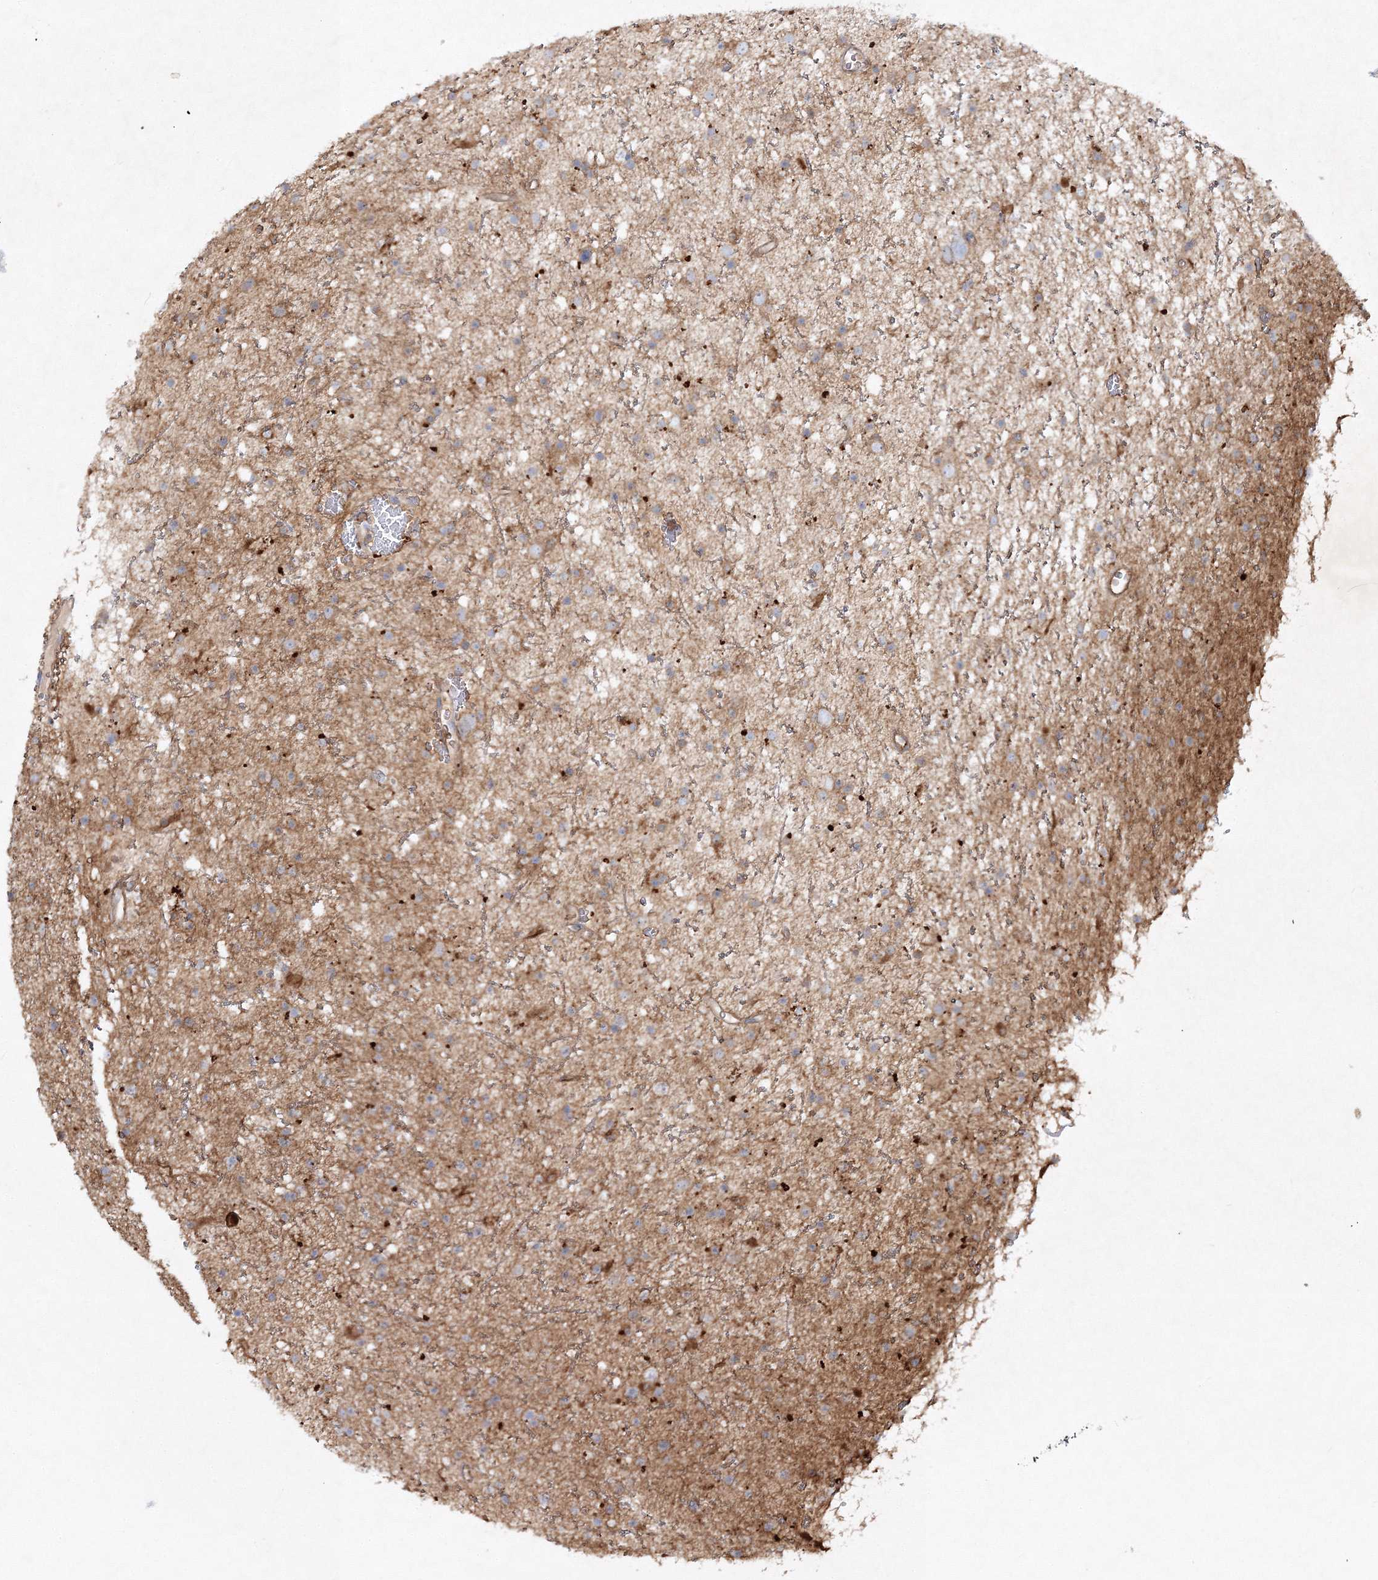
{"staining": {"intensity": "moderate", "quantity": ">75%", "location": "cytoplasmic/membranous"}, "tissue": "glioma", "cell_type": "Tumor cells", "image_type": "cancer", "snomed": [{"axis": "morphology", "description": "Glioma, malignant, Low grade"}, {"axis": "topography", "description": "Cerebral cortex"}], "caption": "DAB immunohistochemical staining of human low-grade glioma (malignant) shows moderate cytoplasmic/membranous protein staining in about >75% of tumor cells. (DAB (3,3'-diaminobenzidine) IHC with brightfield microscopy, high magnification).", "gene": "WDR37", "patient": {"sex": "female", "age": 39}}